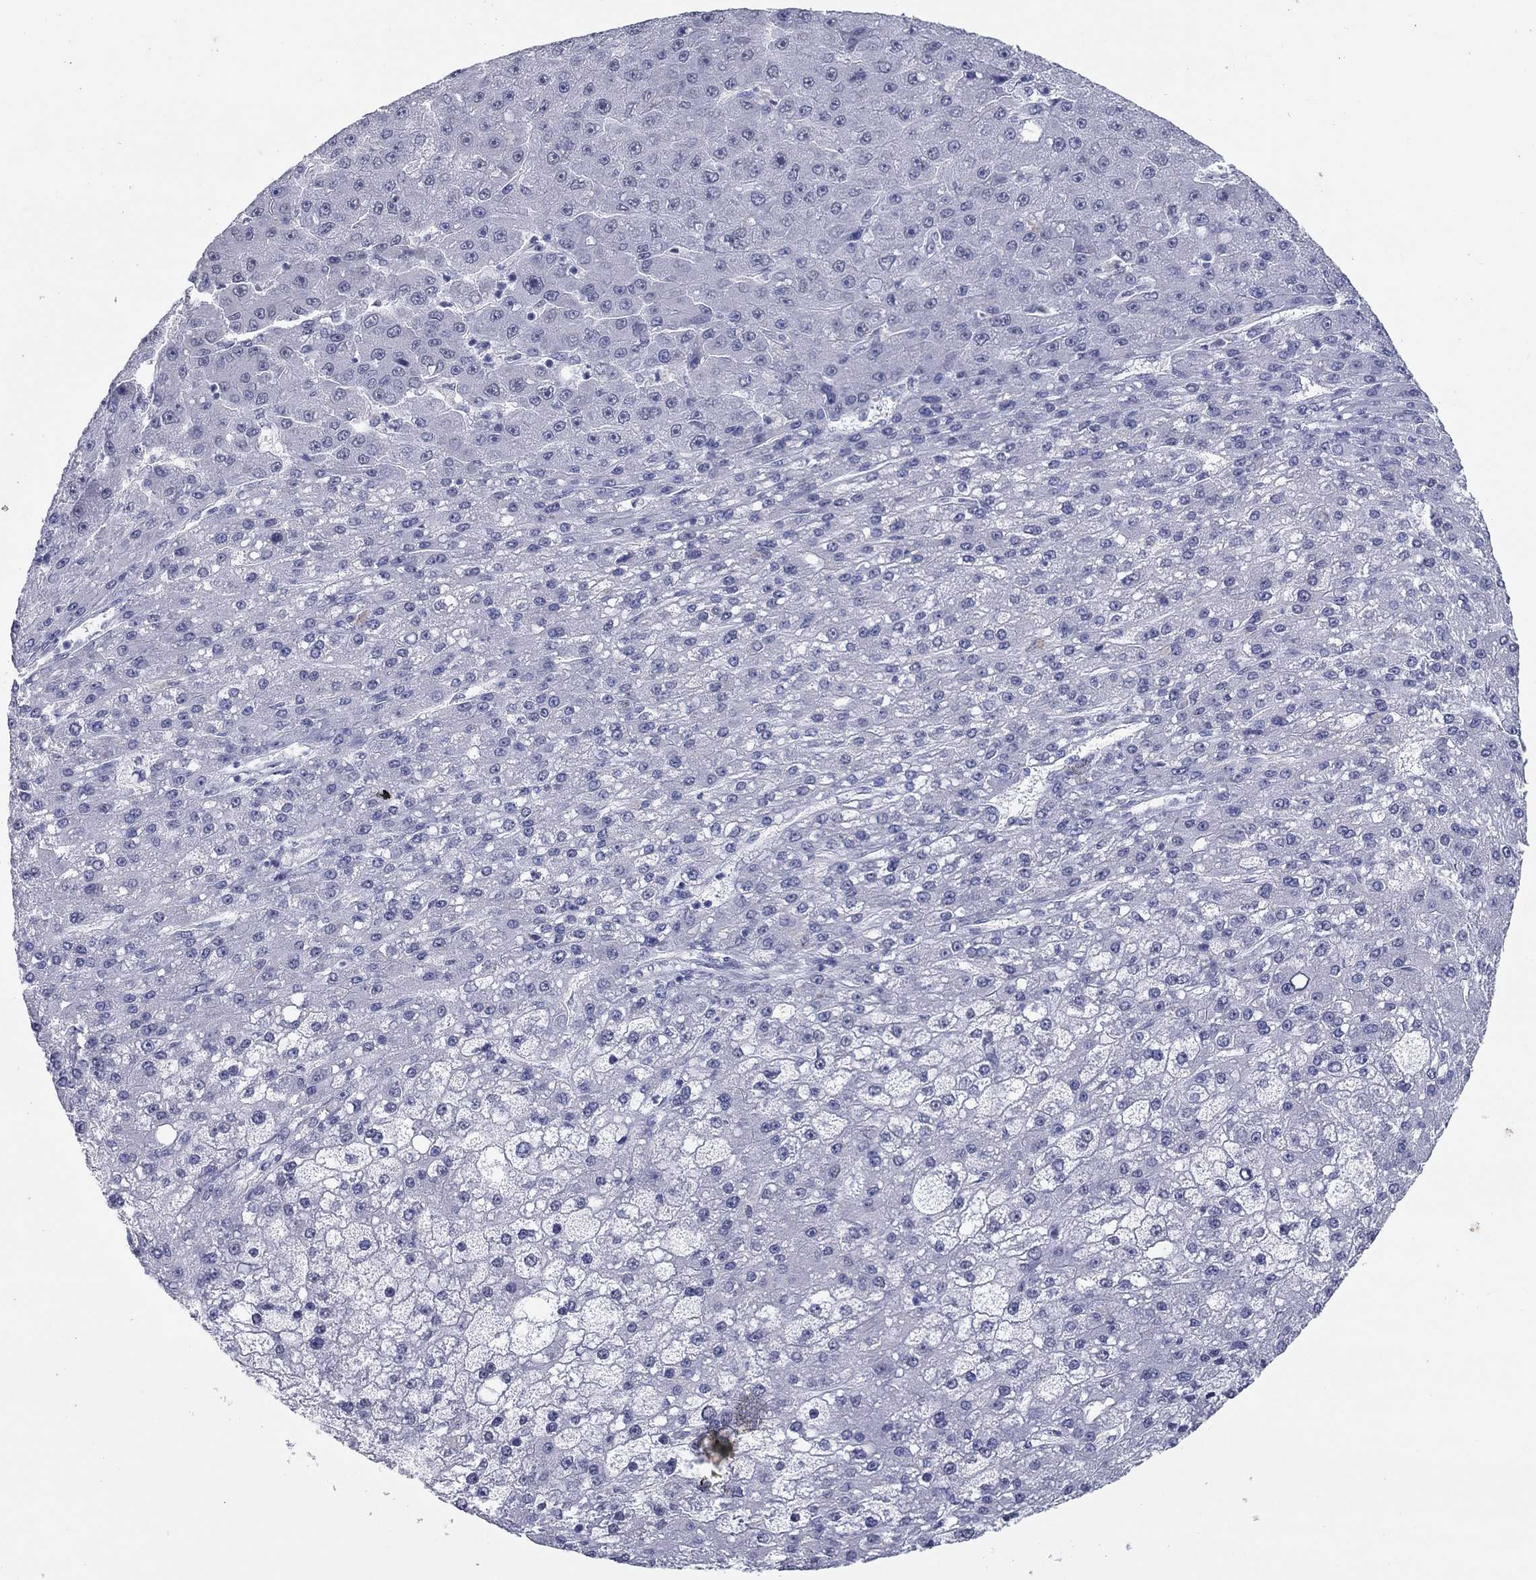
{"staining": {"intensity": "negative", "quantity": "none", "location": "none"}, "tissue": "liver cancer", "cell_type": "Tumor cells", "image_type": "cancer", "snomed": [{"axis": "morphology", "description": "Carcinoma, Hepatocellular, NOS"}, {"axis": "topography", "description": "Liver"}], "caption": "The IHC histopathology image has no significant positivity in tumor cells of liver cancer (hepatocellular carcinoma) tissue.", "gene": "KRT75", "patient": {"sex": "male", "age": 67}}